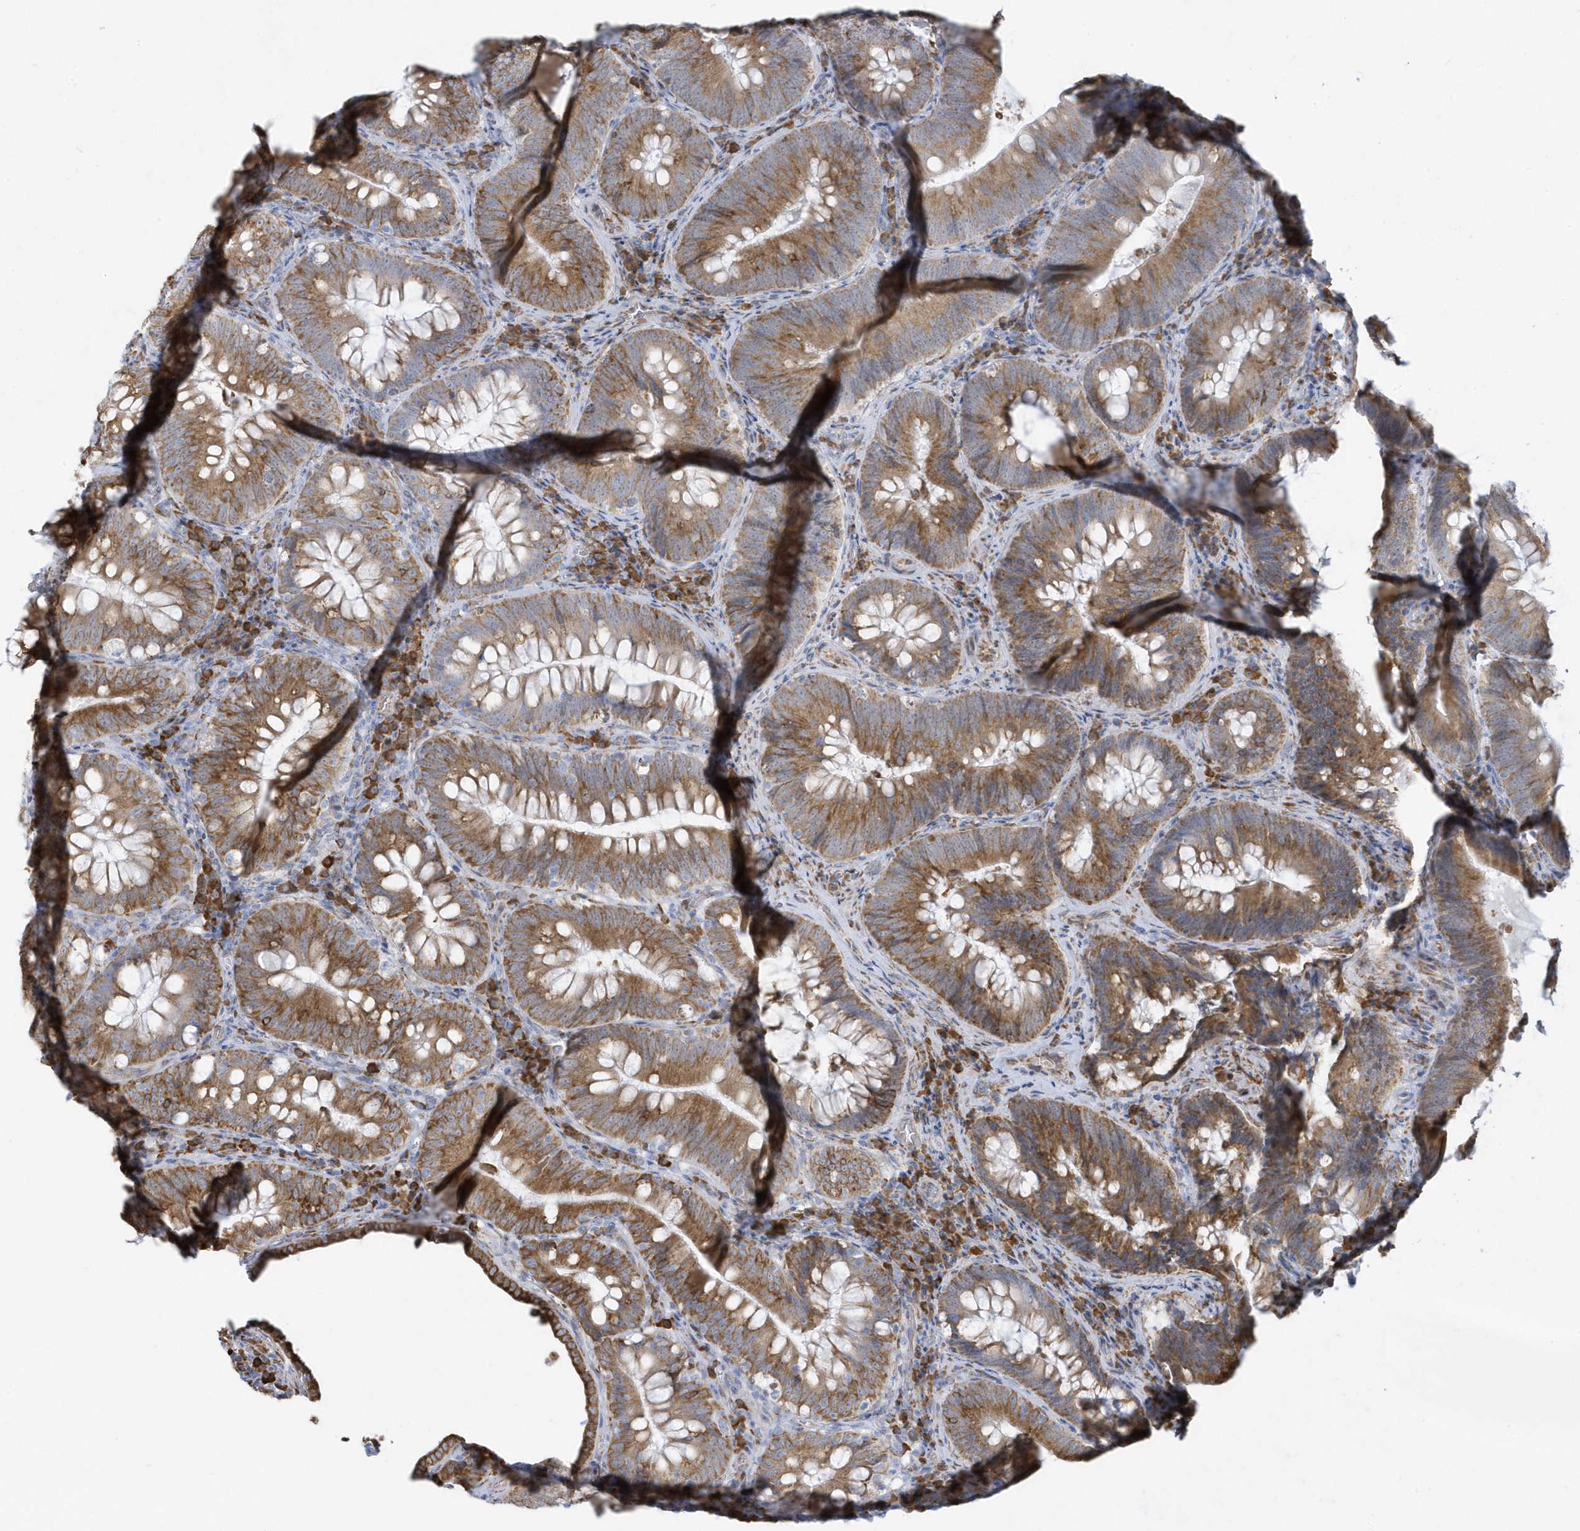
{"staining": {"intensity": "moderate", "quantity": ">75%", "location": "cytoplasmic/membranous"}, "tissue": "colorectal cancer", "cell_type": "Tumor cells", "image_type": "cancer", "snomed": [{"axis": "morphology", "description": "Normal tissue, NOS"}, {"axis": "topography", "description": "Colon"}], "caption": "Moderate cytoplasmic/membranous staining is present in approximately >75% of tumor cells in colorectal cancer.", "gene": "DCAF1", "patient": {"sex": "female", "age": 82}}